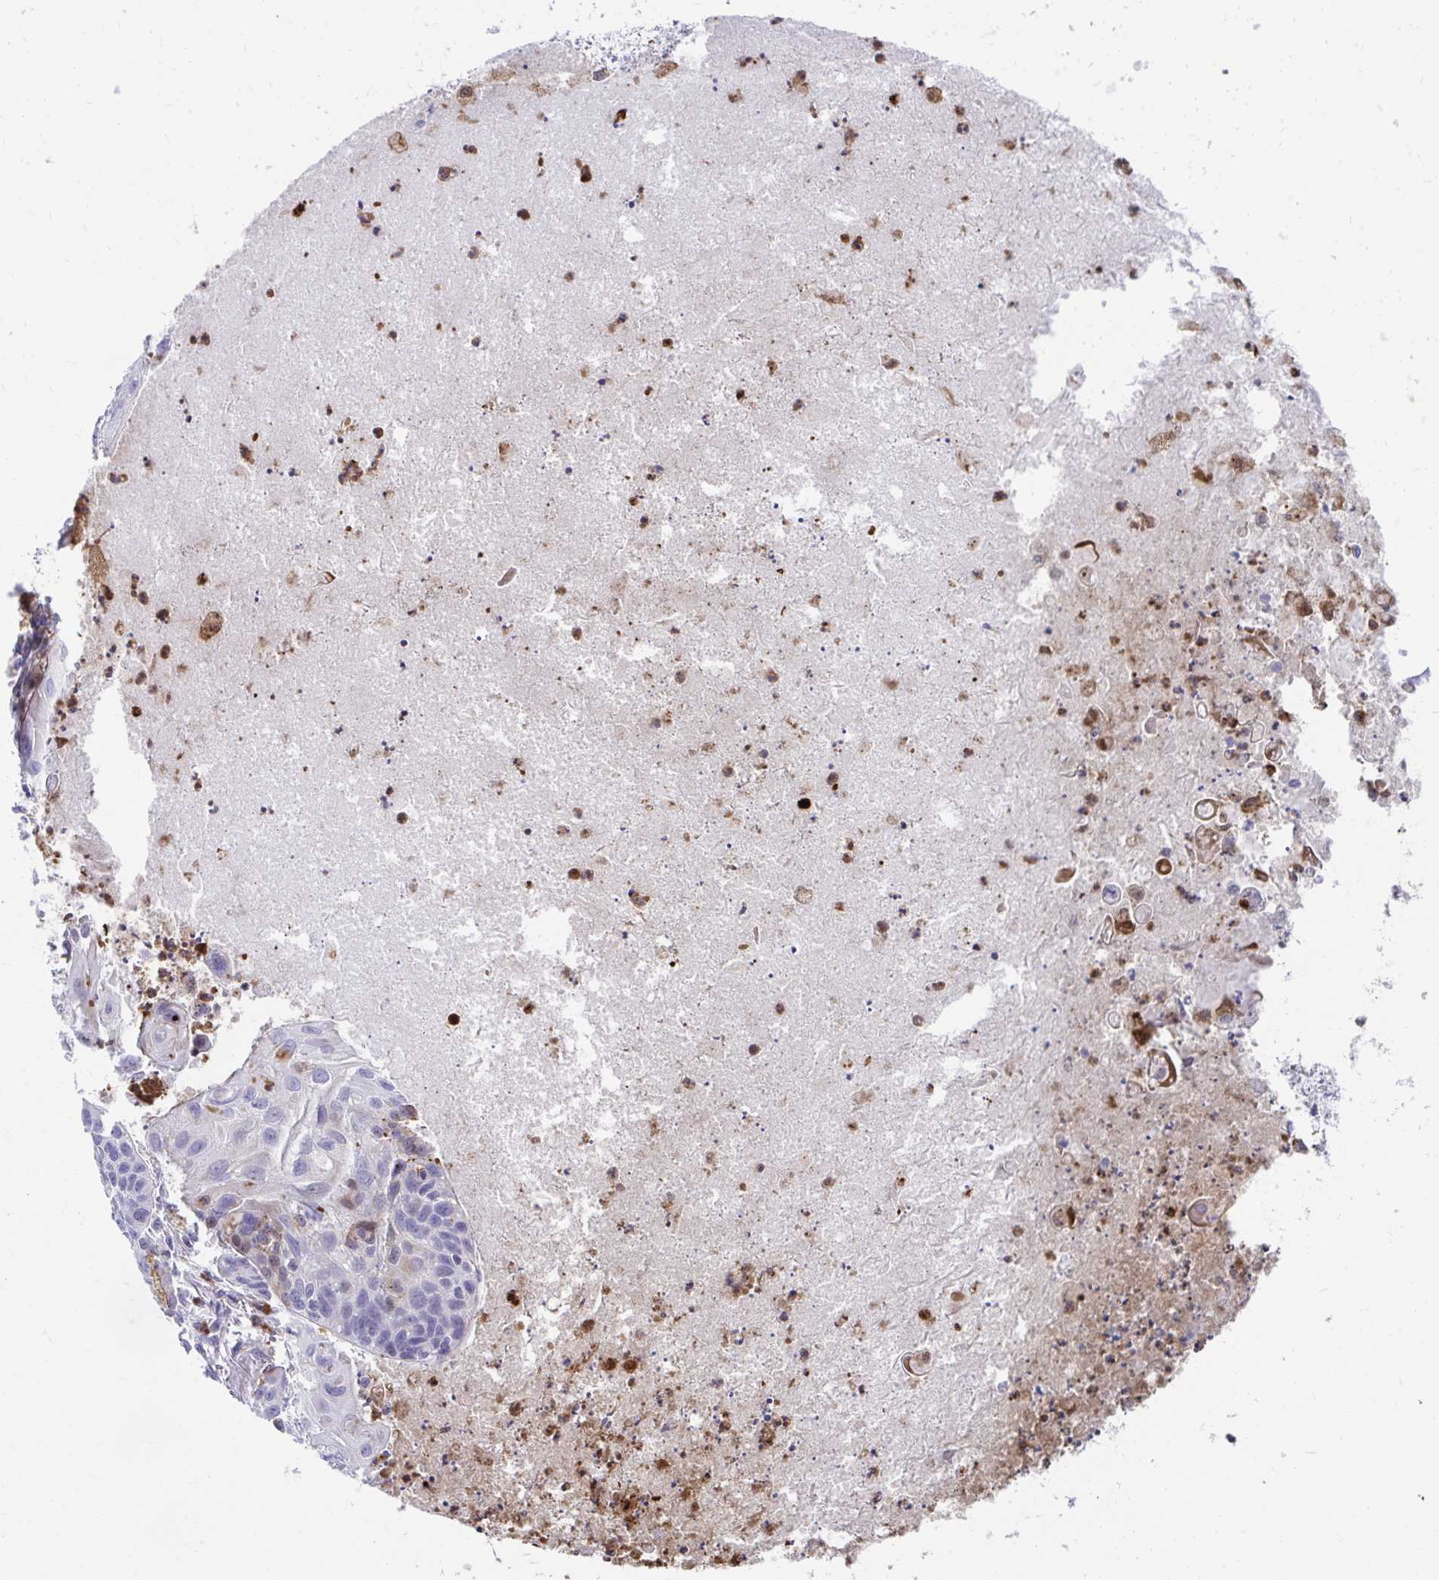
{"staining": {"intensity": "negative", "quantity": "none", "location": "none"}, "tissue": "lung cancer", "cell_type": "Tumor cells", "image_type": "cancer", "snomed": [{"axis": "morphology", "description": "Squamous cell carcinoma, NOS"}, {"axis": "topography", "description": "Lung"}], "caption": "Immunohistochemical staining of human lung cancer (squamous cell carcinoma) displays no significant staining in tumor cells. The staining was performed using DAB (3,3'-diaminobenzidine) to visualize the protein expression in brown, while the nuclei were stained in blue with hematoxylin (Magnification: 20x).", "gene": "CSTB", "patient": {"sex": "male", "age": 71}}